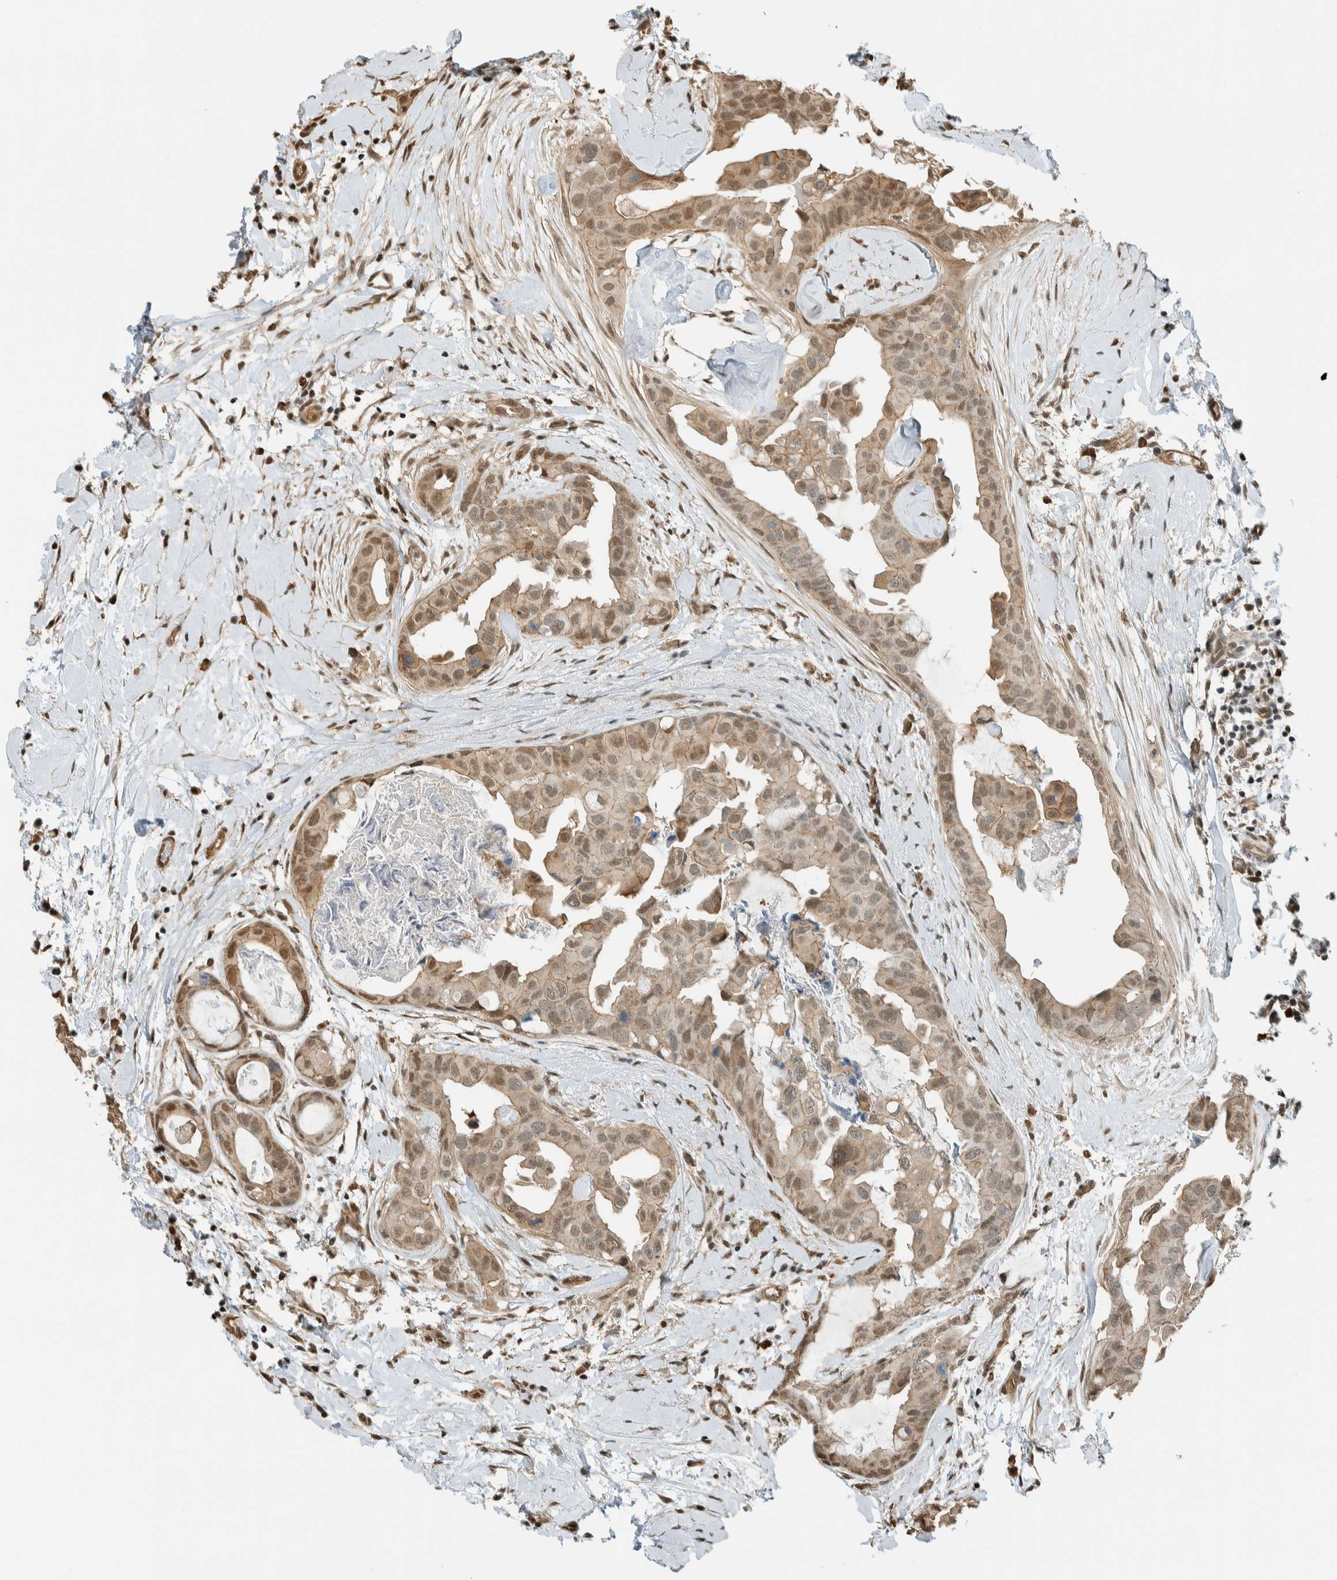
{"staining": {"intensity": "weak", "quantity": ">75%", "location": "cytoplasmic/membranous,nuclear"}, "tissue": "breast cancer", "cell_type": "Tumor cells", "image_type": "cancer", "snomed": [{"axis": "morphology", "description": "Duct carcinoma"}, {"axis": "topography", "description": "Breast"}], "caption": "Immunohistochemistry staining of breast cancer, which shows low levels of weak cytoplasmic/membranous and nuclear positivity in about >75% of tumor cells indicating weak cytoplasmic/membranous and nuclear protein positivity. The staining was performed using DAB (brown) for protein detection and nuclei were counterstained in hematoxylin (blue).", "gene": "NIBAN2", "patient": {"sex": "female", "age": 40}}